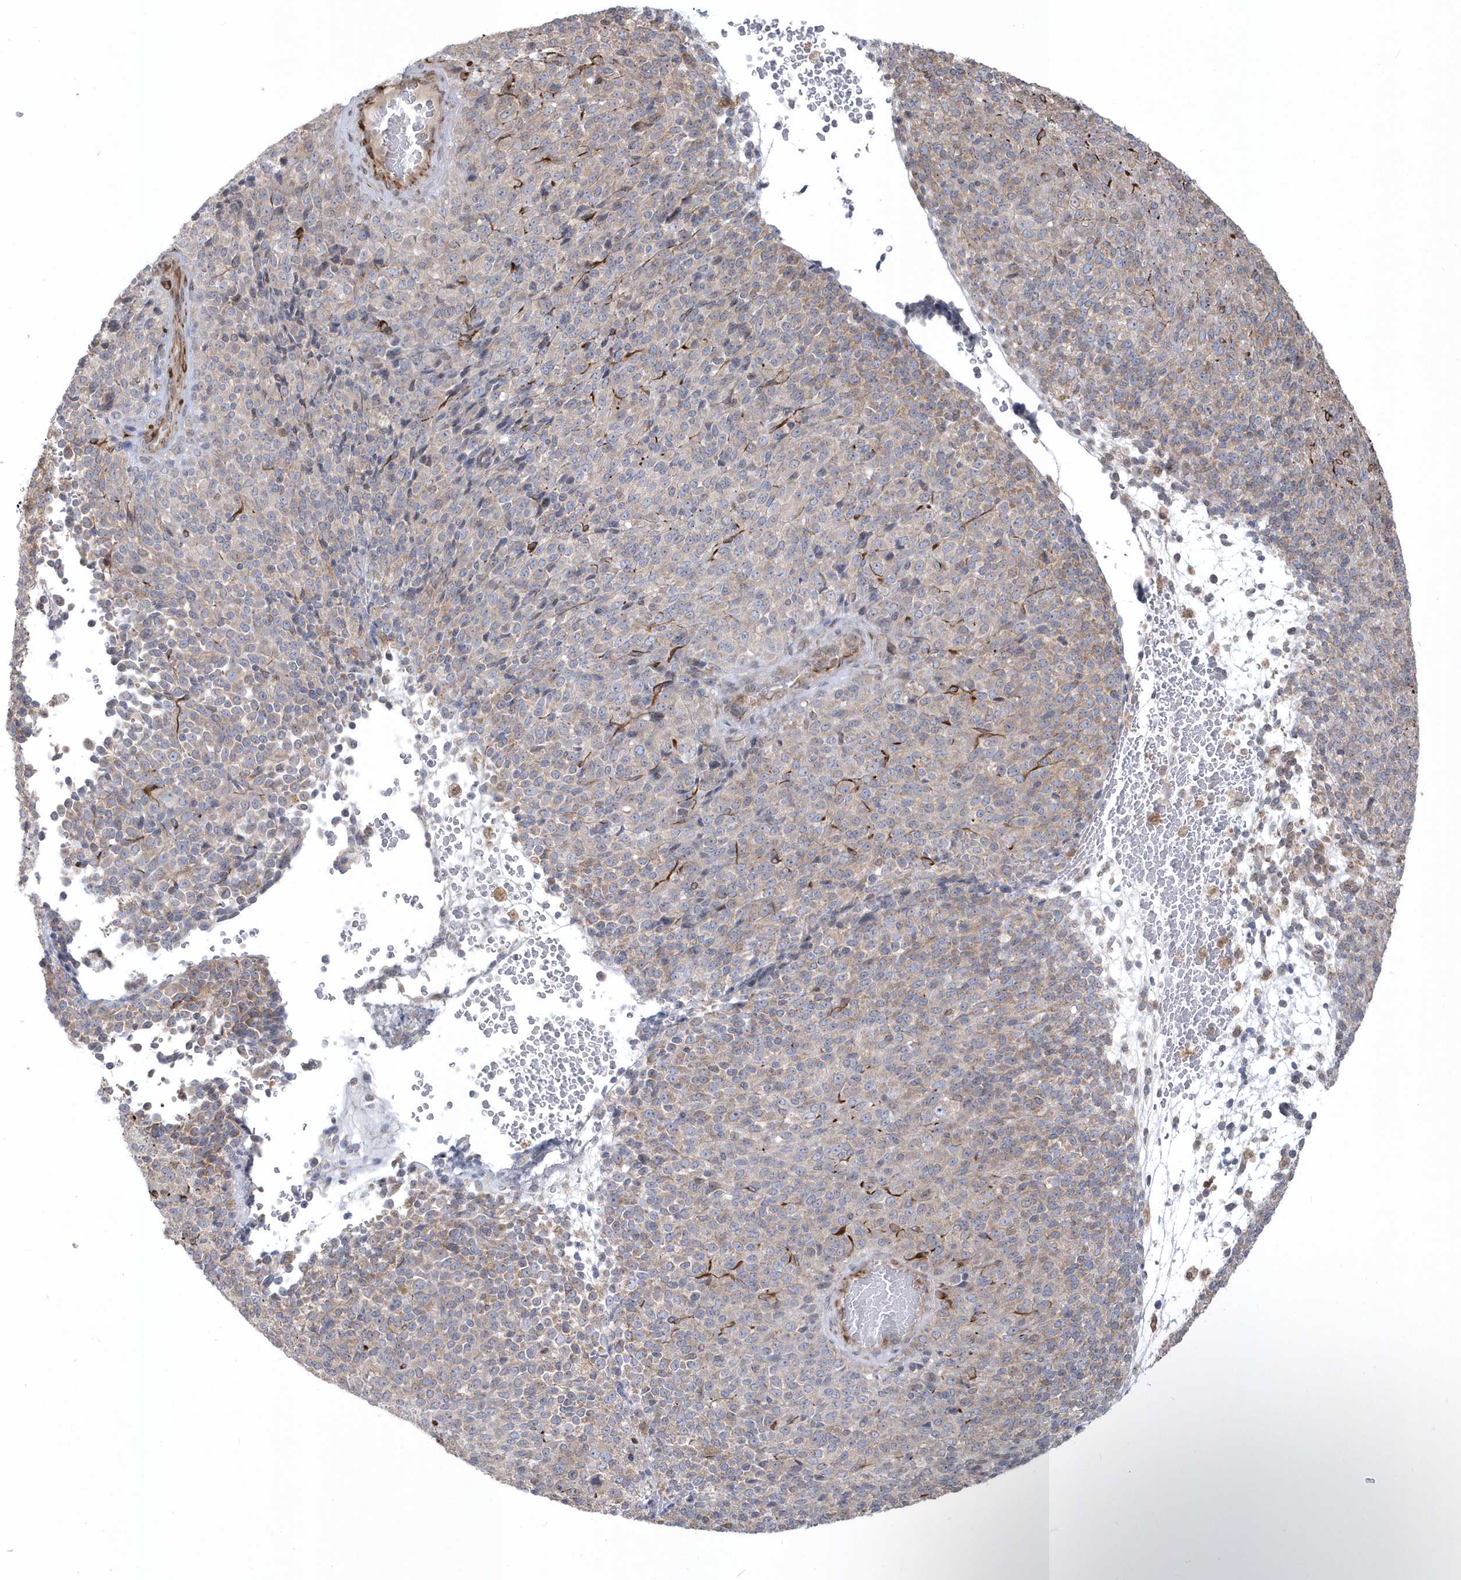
{"staining": {"intensity": "weak", "quantity": "25%-75%", "location": "cytoplasmic/membranous"}, "tissue": "melanoma", "cell_type": "Tumor cells", "image_type": "cancer", "snomed": [{"axis": "morphology", "description": "Malignant melanoma, Metastatic site"}, {"axis": "topography", "description": "Brain"}], "caption": "Melanoma stained for a protein (brown) reveals weak cytoplasmic/membranous positive expression in about 25%-75% of tumor cells.", "gene": "DHX57", "patient": {"sex": "female", "age": 56}}